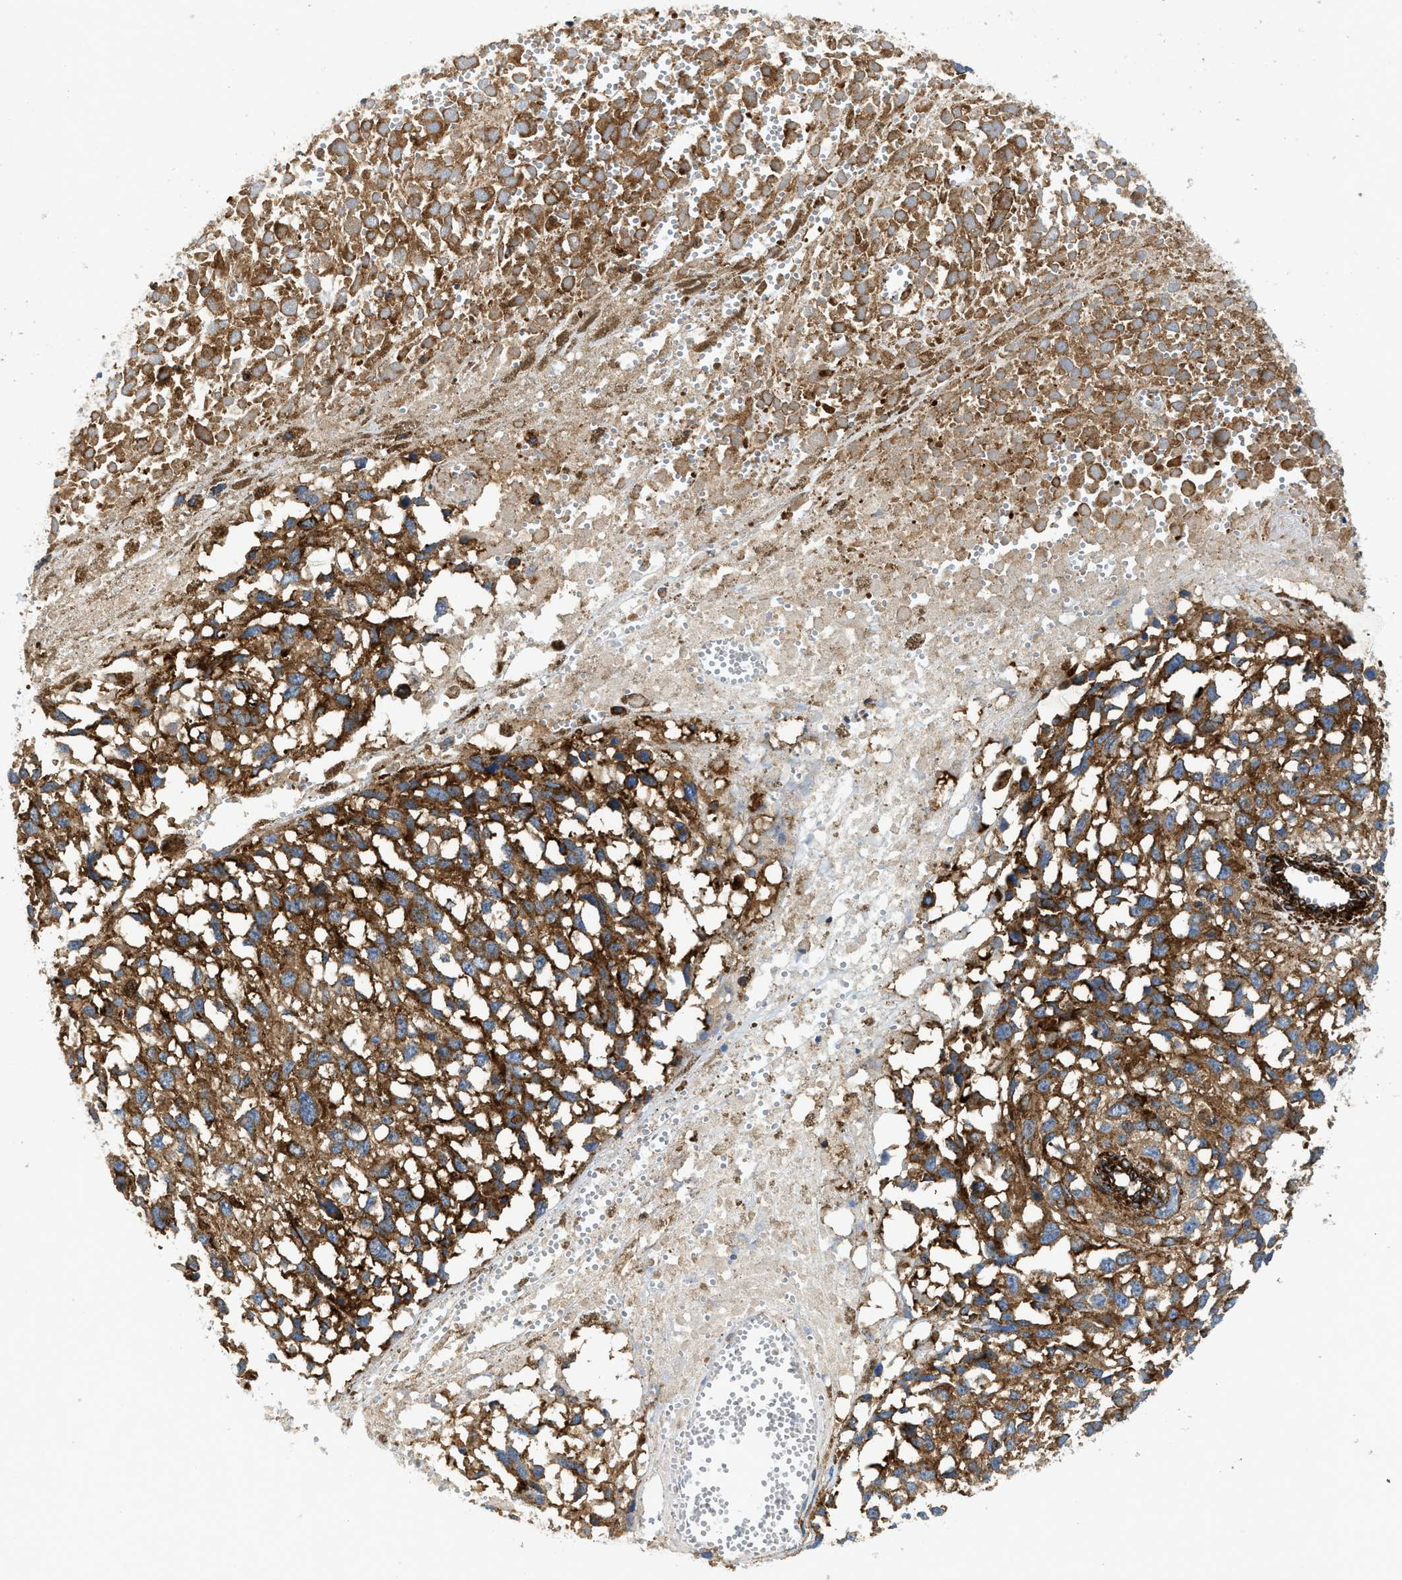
{"staining": {"intensity": "moderate", "quantity": ">75%", "location": "cytoplasmic/membranous"}, "tissue": "melanoma", "cell_type": "Tumor cells", "image_type": "cancer", "snomed": [{"axis": "morphology", "description": "Malignant melanoma, Metastatic site"}, {"axis": "topography", "description": "Lymph node"}], "caption": "IHC histopathology image of neoplastic tissue: melanoma stained using immunohistochemistry displays medium levels of moderate protein expression localized specifically in the cytoplasmic/membranous of tumor cells, appearing as a cytoplasmic/membranous brown color.", "gene": "HIP1", "patient": {"sex": "male", "age": 59}}